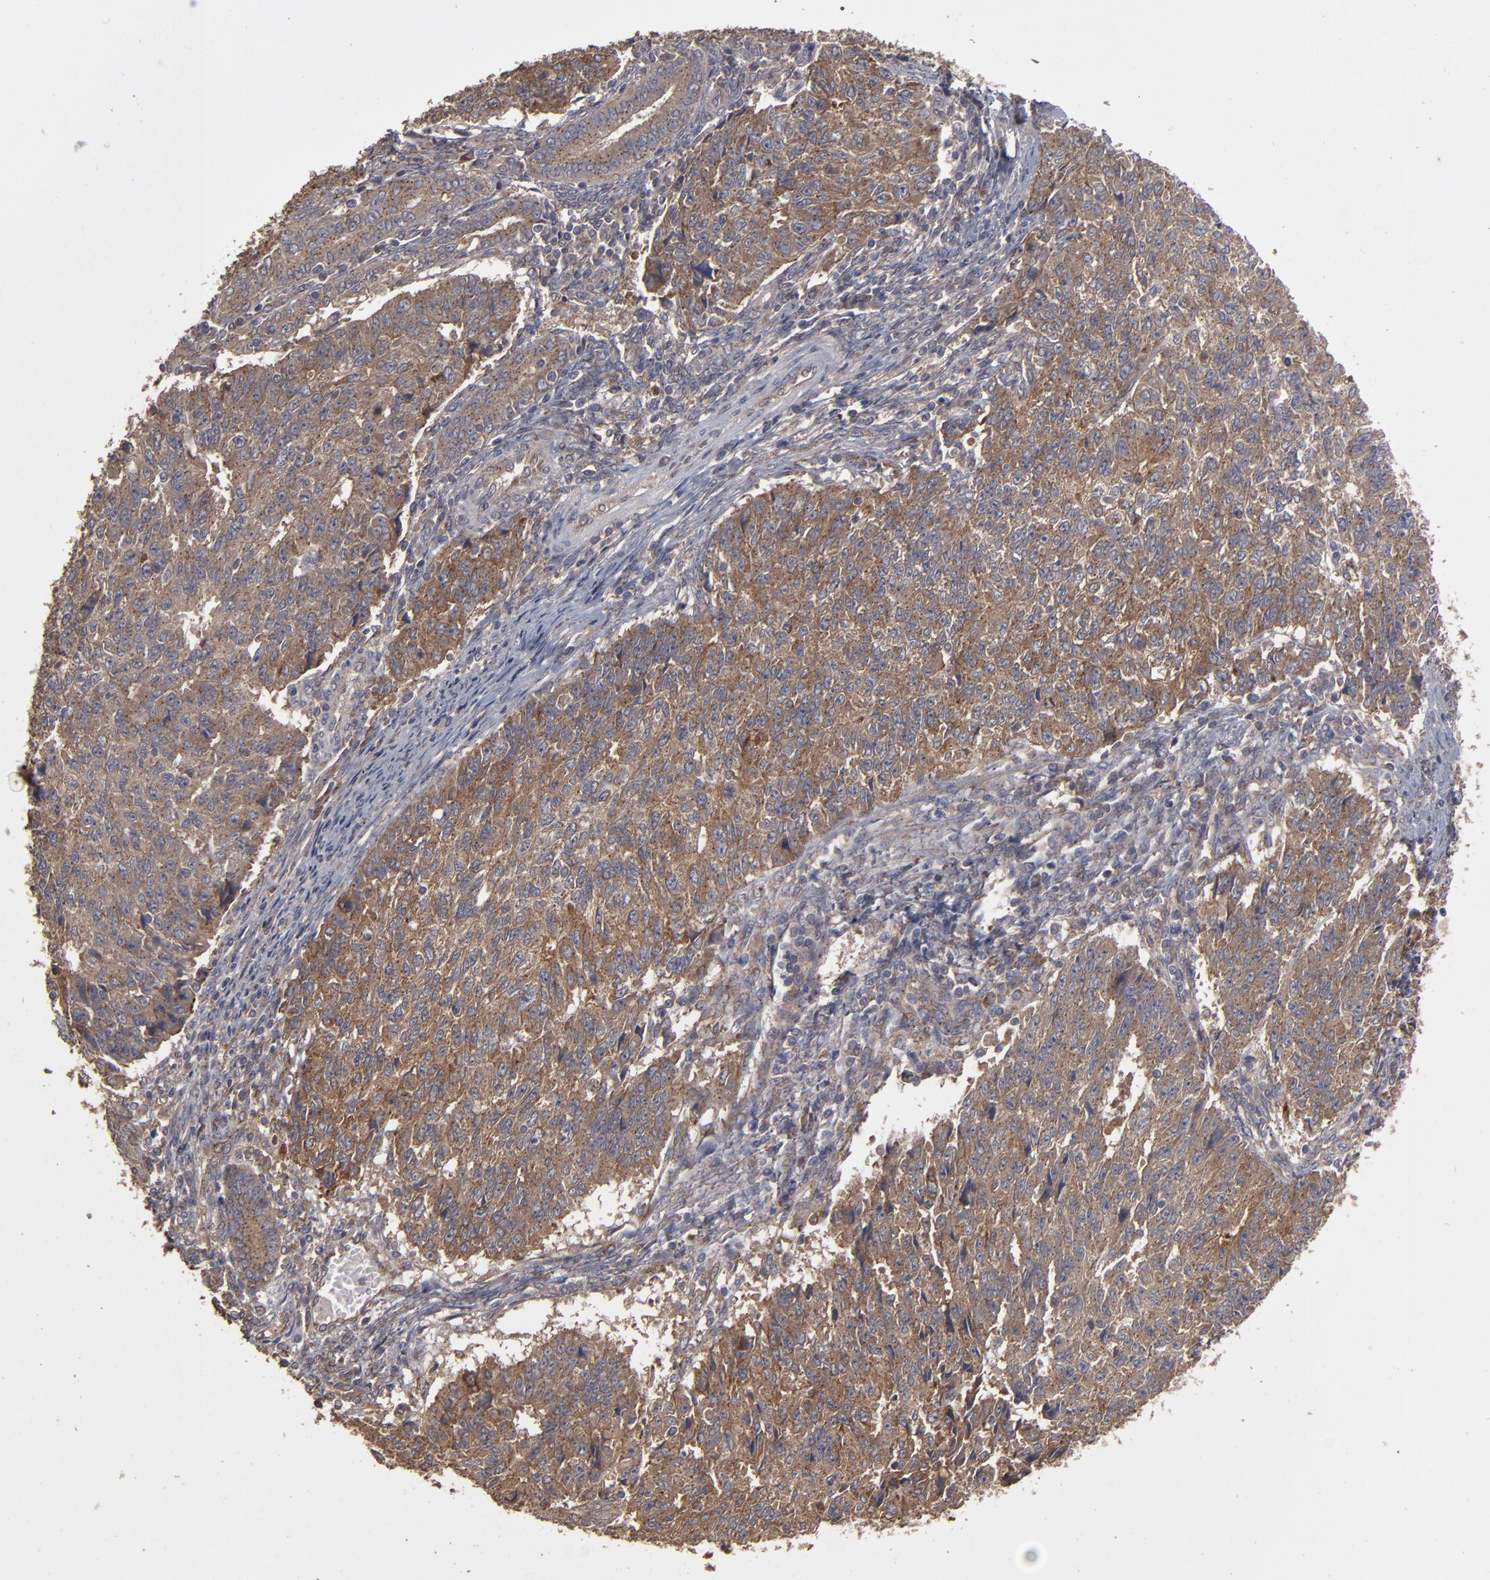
{"staining": {"intensity": "moderate", "quantity": ">75%", "location": "cytoplasmic/membranous"}, "tissue": "endometrial cancer", "cell_type": "Tumor cells", "image_type": "cancer", "snomed": [{"axis": "morphology", "description": "Adenocarcinoma, NOS"}, {"axis": "topography", "description": "Endometrium"}], "caption": "Endometrial adenocarcinoma tissue shows moderate cytoplasmic/membranous expression in about >75% of tumor cells, visualized by immunohistochemistry.", "gene": "MMP2", "patient": {"sex": "female", "age": 42}}